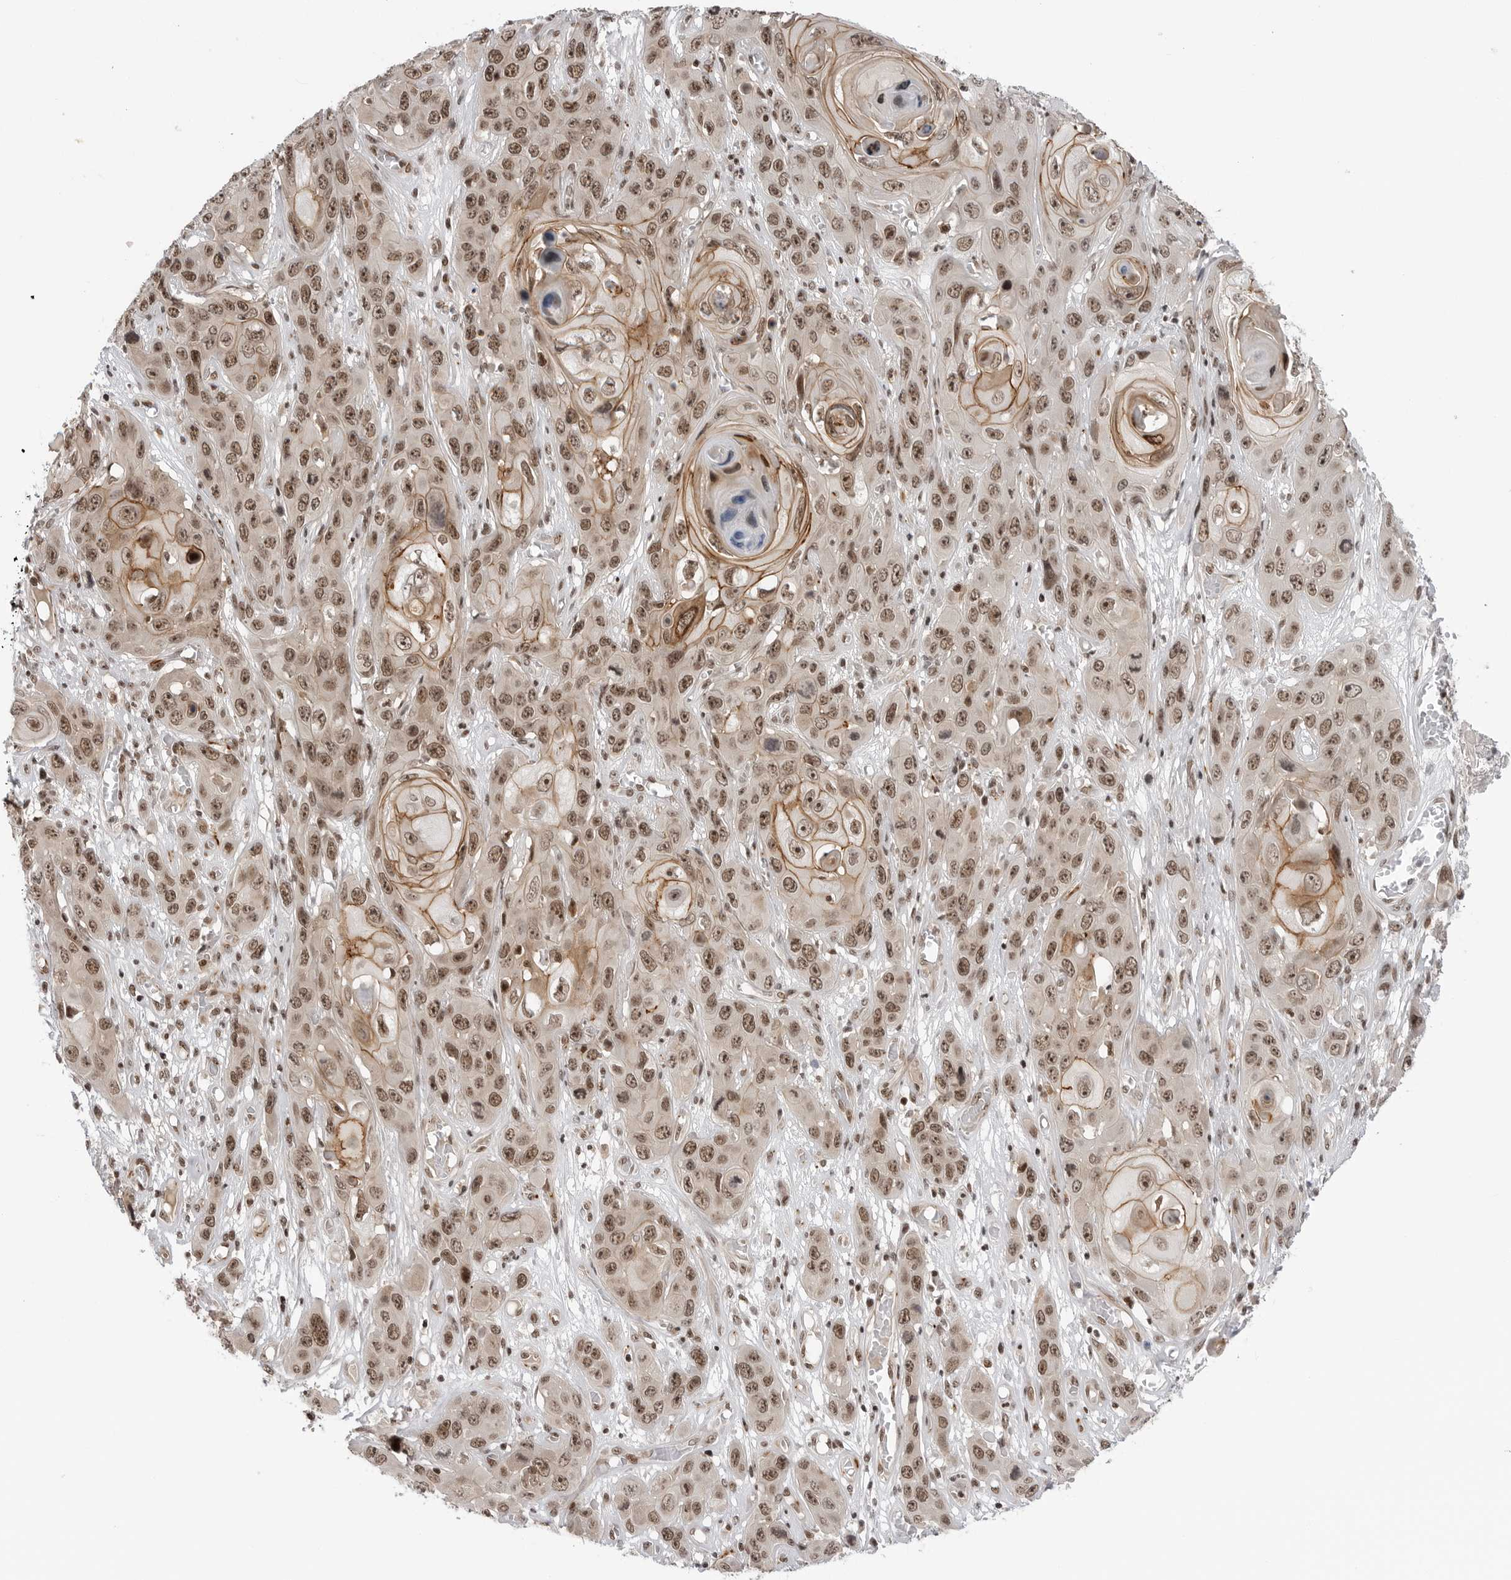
{"staining": {"intensity": "moderate", "quantity": ">75%", "location": "cytoplasmic/membranous,nuclear"}, "tissue": "skin cancer", "cell_type": "Tumor cells", "image_type": "cancer", "snomed": [{"axis": "morphology", "description": "Squamous cell carcinoma, NOS"}, {"axis": "topography", "description": "Skin"}], "caption": "A brown stain shows moderate cytoplasmic/membranous and nuclear staining of a protein in skin cancer tumor cells.", "gene": "TRIM66", "patient": {"sex": "male", "age": 55}}